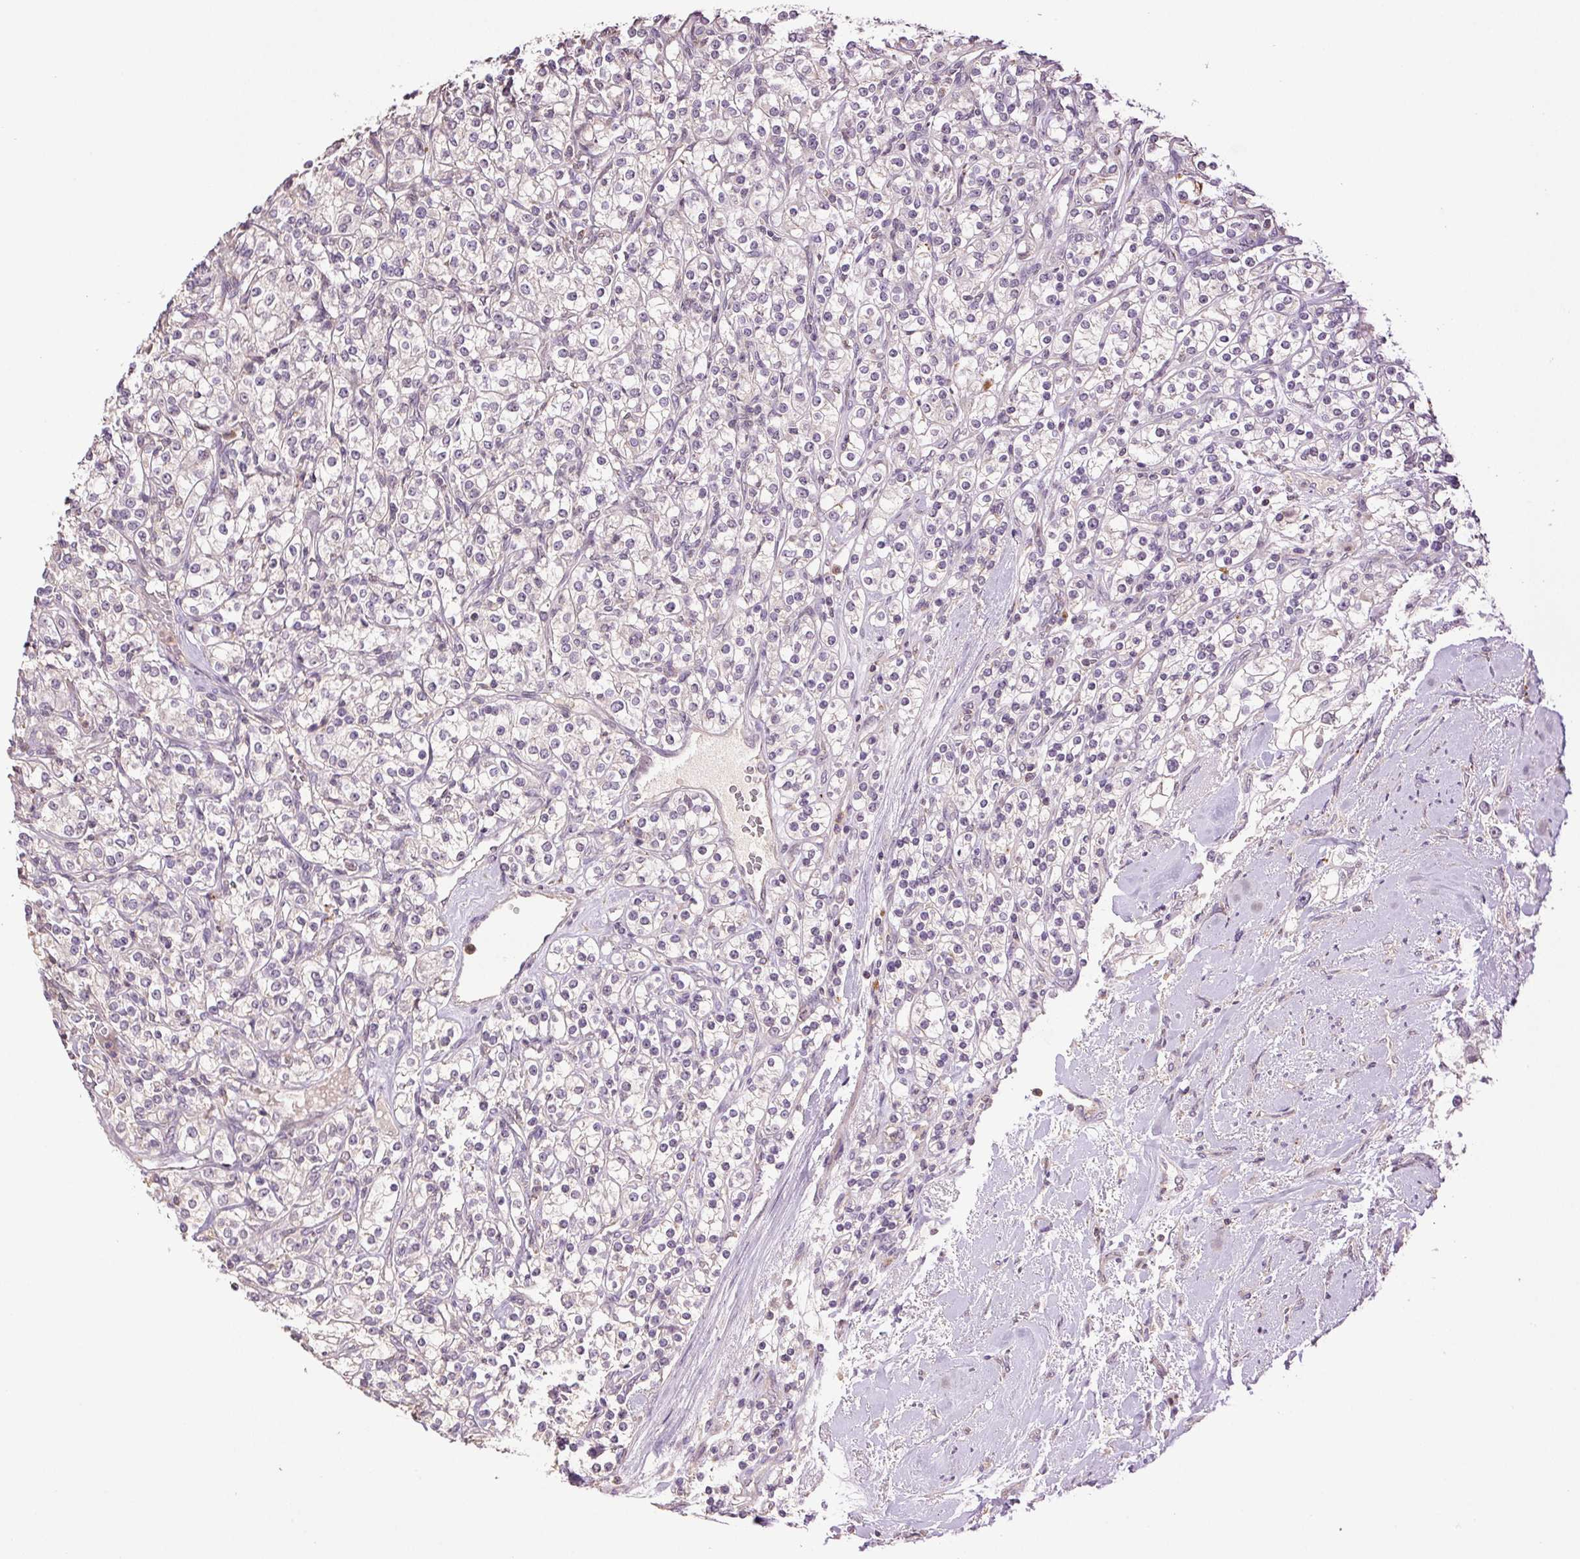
{"staining": {"intensity": "negative", "quantity": "none", "location": "none"}, "tissue": "renal cancer", "cell_type": "Tumor cells", "image_type": "cancer", "snomed": [{"axis": "morphology", "description": "Adenocarcinoma, NOS"}, {"axis": "topography", "description": "Kidney"}], "caption": "Micrograph shows no protein staining in tumor cells of renal cancer tissue.", "gene": "TMEM253", "patient": {"sex": "male", "age": 77}}